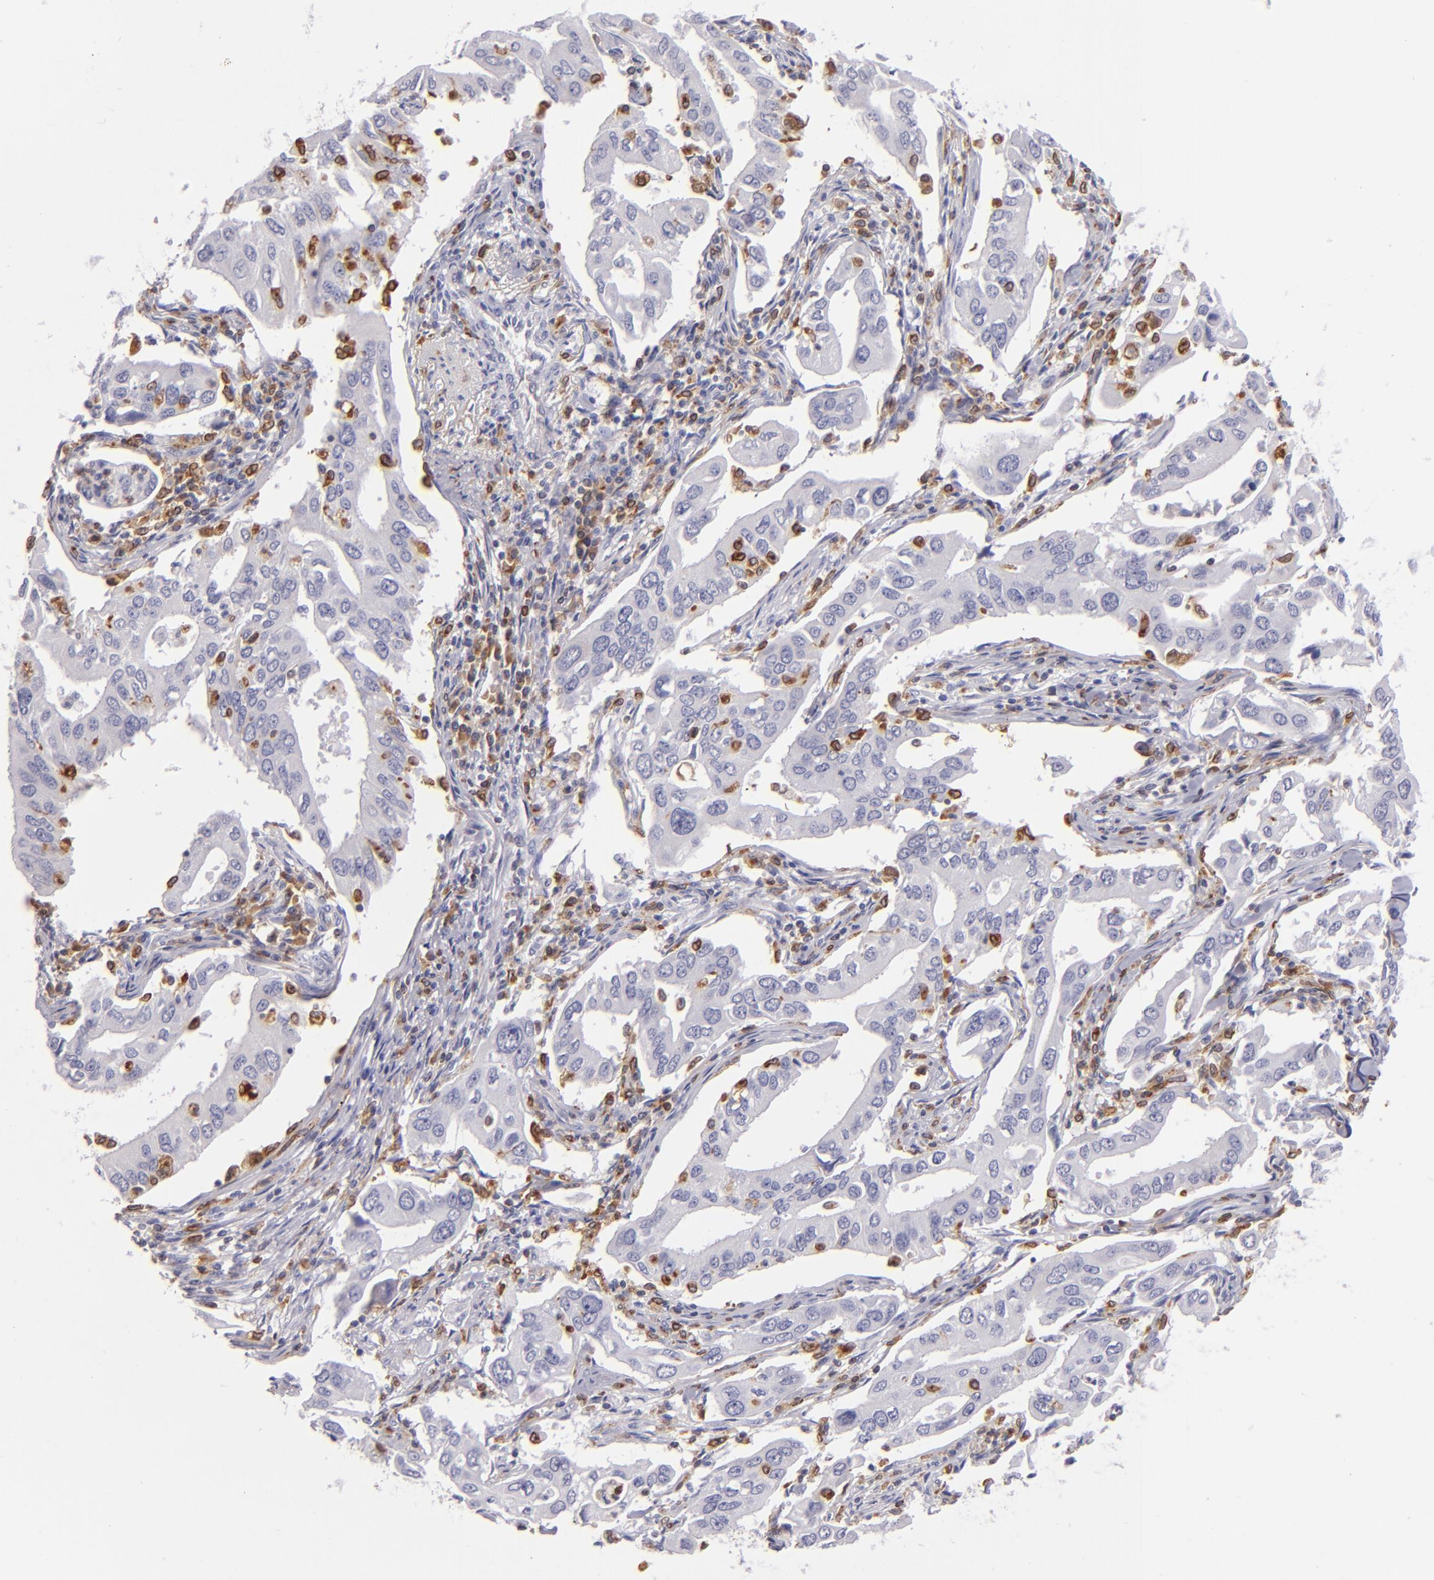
{"staining": {"intensity": "negative", "quantity": "none", "location": "none"}, "tissue": "lung cancer", "cell_type": "Tumor cells", "image_type": "cancer", "snomed": [{"axis": "morphology", "description": "Adenocarcinoma, NOS"}, {"axis": "topography", "description": "Lung"}], "caption": "Immunohistochemistry (IHC) photomicrograph of neoplastic tissue: human adenocarcinoma (lung) stained with DAB (3,3'-diaminobenzidine) displays no significant protein expression in tumor cells.", "gene": "CD74", "patient": {"sex": "male", "age": 48}}